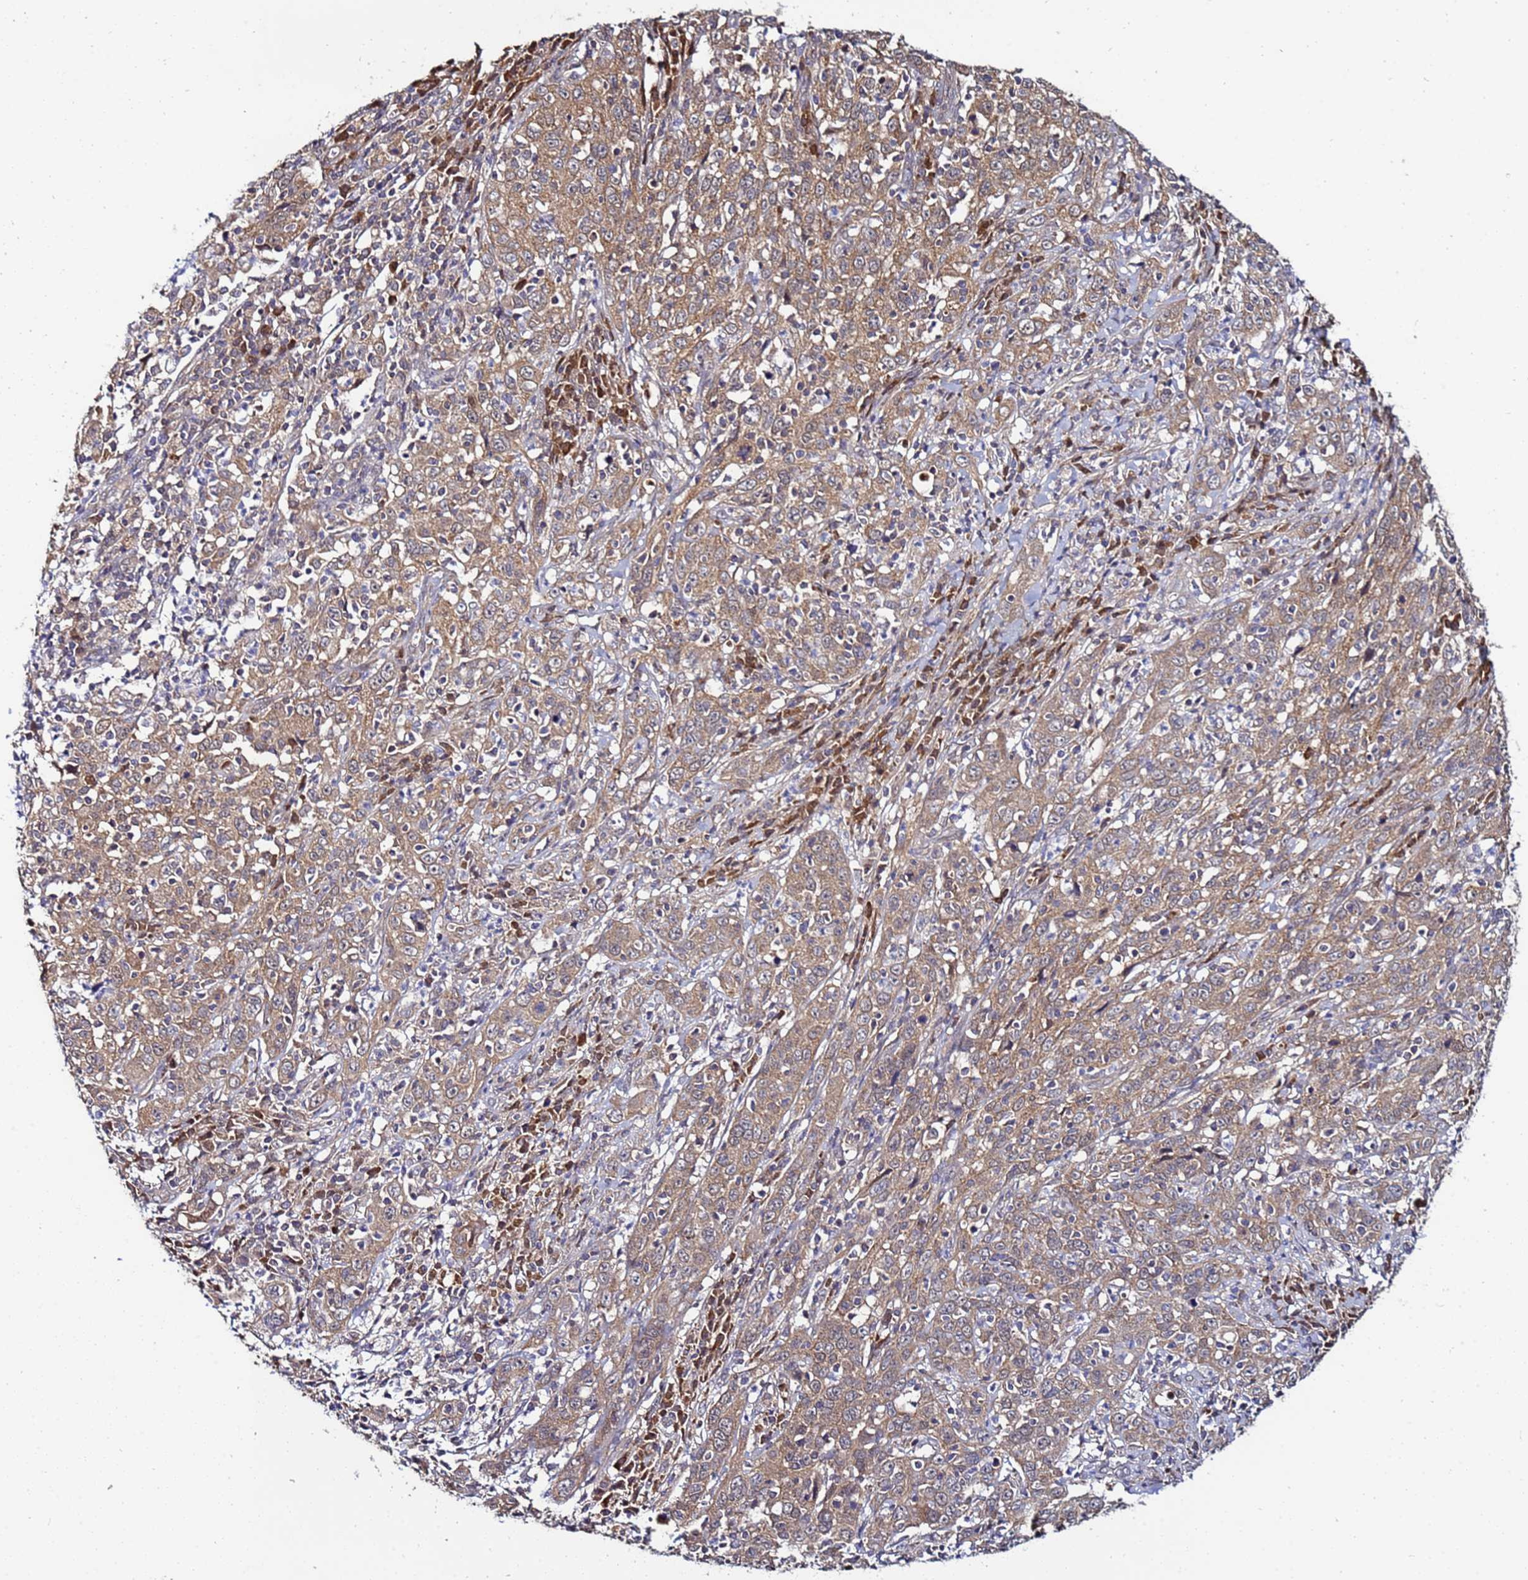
{"staining": {"intensity": "moderate", "quantity": ">75%", "location": "cytoplasmic/membranous"}, "tissue": "cervical cancer", "cell_type": "Tumor cells", "image_type": "cancer", "snomed": [{"axis": "morphology", "description": "Squamous cell carcinoma, NOS"}, {"axis": "topography", "description": "Cervix"}], "caption": "Protein staining of cervical cancer tissue demonstrates moderate cytoplasmic/membranous staining in approximately >75% of tumor cells.", "gene": "NAXE", "patient": {"sex": "female", "age": 46}}